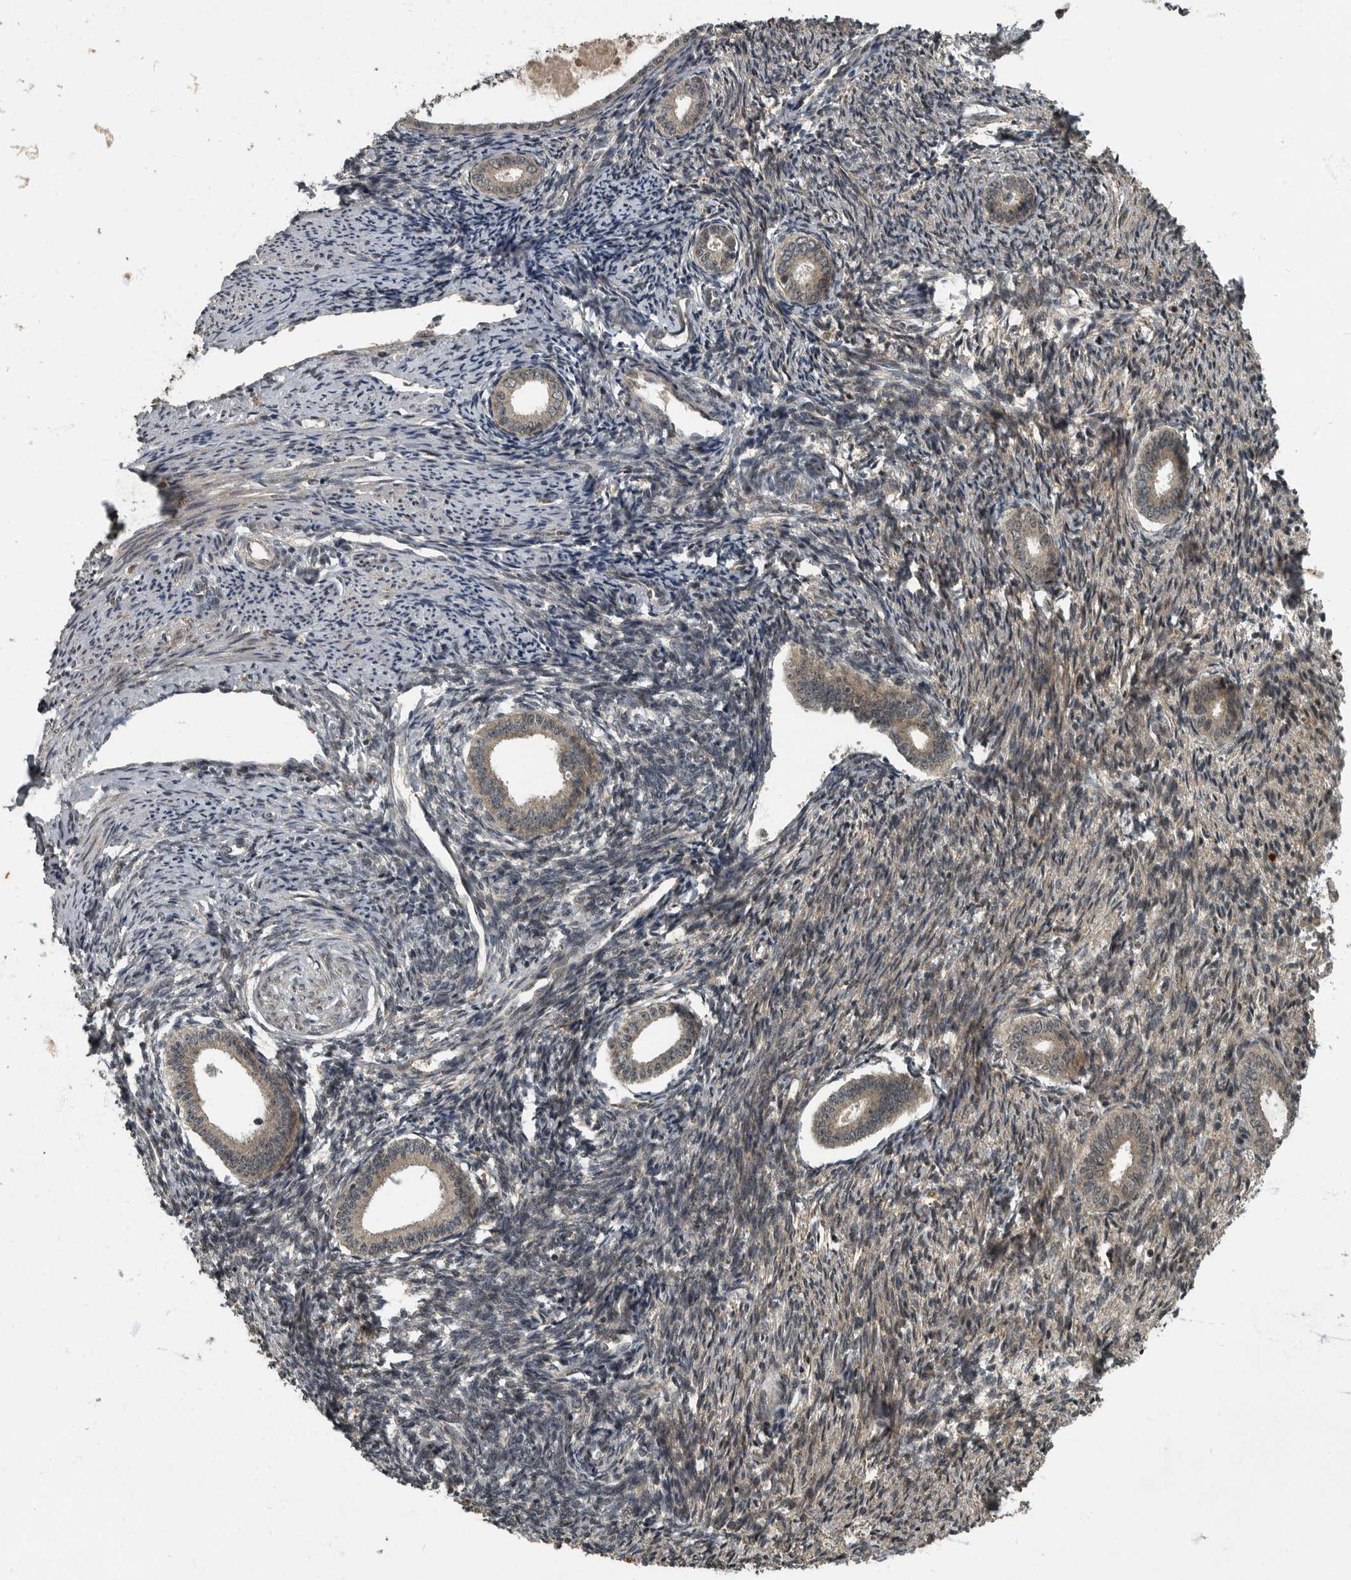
{"staining": {"intensity": "weak", "quantity": "25%-75%", "location": "cytoplasmic/membranous"}, "tissue": "endometrium", "cell_type": "Cells in endometrial stroma", "image_type": "normal", "snomed": [{"axis": "morphology", "description": "Normal tissue, NOS"}, {"axis": "topography", "description": "Endometrium"}], "caption": "The photomicrograph displays immunohistochemical staining of normal endometrium. There is weak cytoplasmic/membranous staining is present in approximately 25%-75% of cells in endometrial stroma. The protein of interest is shown in brown color, while the nuclei are stained blue.", "gene": "FOXO1", "patient": {"sex": "female", "age": 56}}